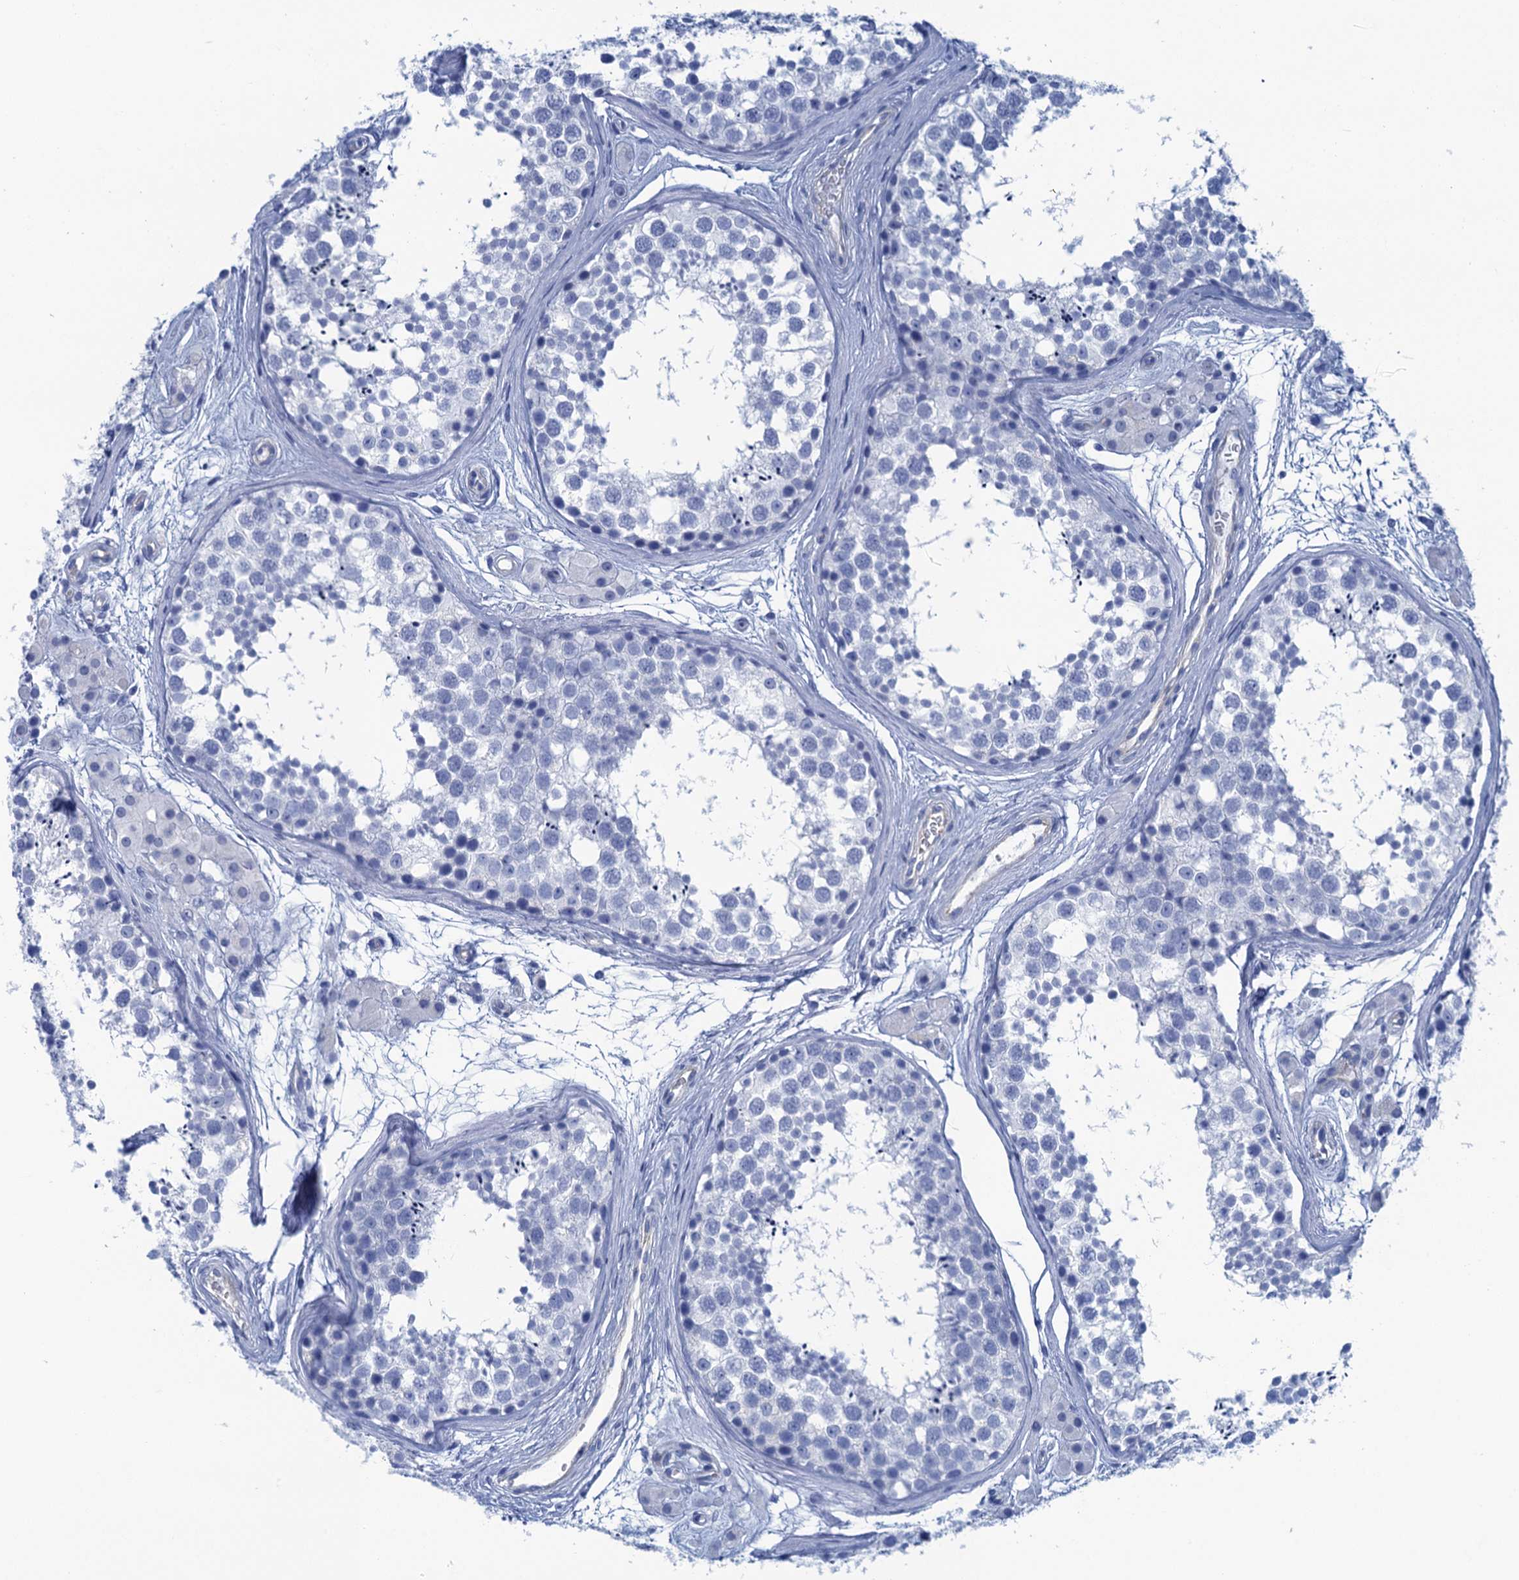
{"staining": {"intensity": "negative", "quantity": "none", "location": "none"}, "tissue": "testis", "cell_type": "Cells in seminiferous ducts", "image_type": "normal", "snomed": [{"axis": "morphology", "description": "Normal tissue, NOS"}, {"axis": "topography", "description": "Testis"}], "caption": "DAB immunohistochemical staining of normal testis exhibits no significant positivity in cells in seminiferous ducts. (Brightfield microscopy of DAB (3,3'-diaminobenzidine) IHC at high magnification).", "gene": "CALML5", "patient": {"sex": "male", "age": 56}}